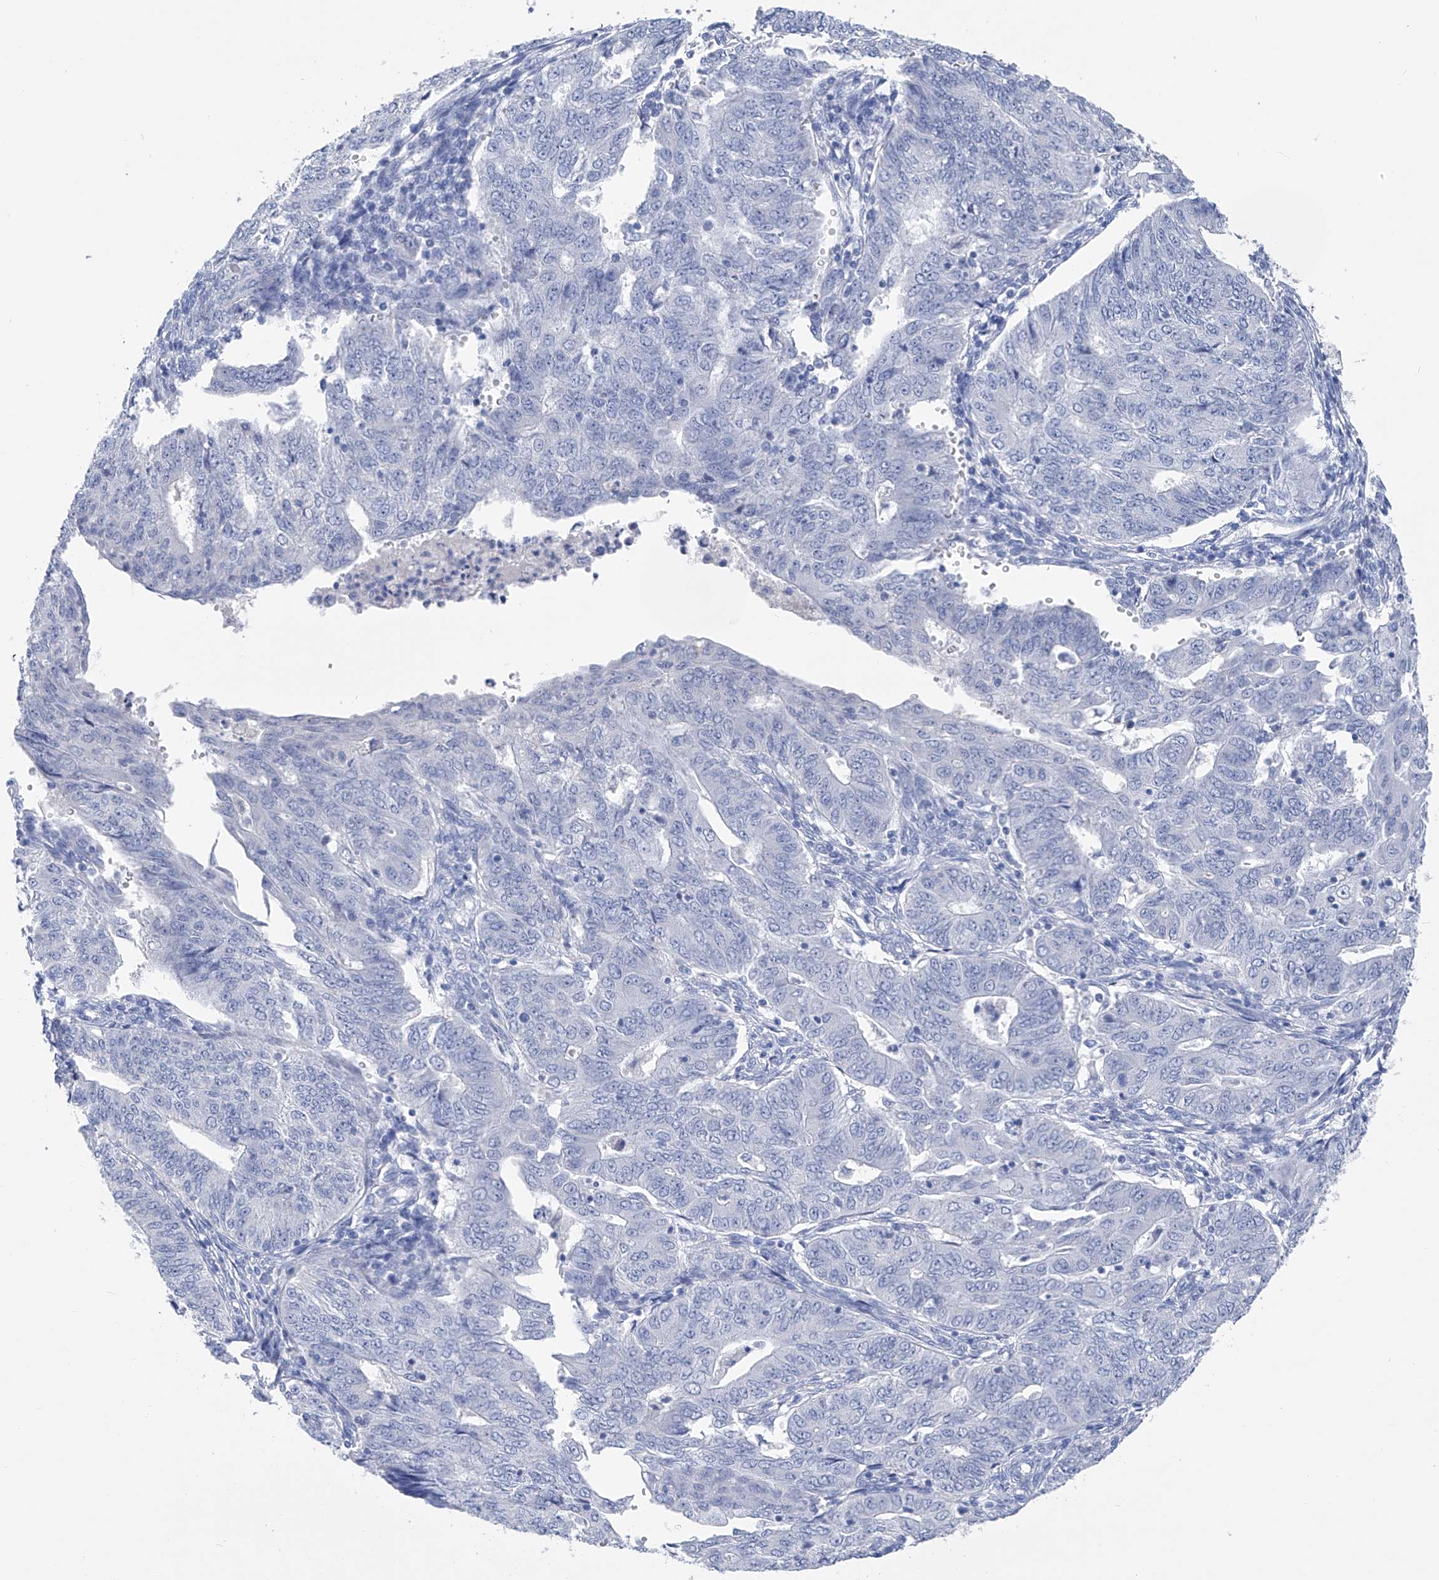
{"staining": {"intensity": "negative", "quantity": "none", "location": "none"}, "tissue": "endometrial cancer", "cell_type": "Tumor cells", "image_type": "cancer", "snomed": [{"axis": "morphology", "description": "Adenocarcinoma, NOS"}, {"axis": "topography", "description": "Endometrium"}], "caption": "Micrograph shows no protein staining in tumor cells of endometrial cancer (adenocarcinoma) tissue.", "gene": "ADRA1A", "patient": {"sex": "female", "age": 32}}